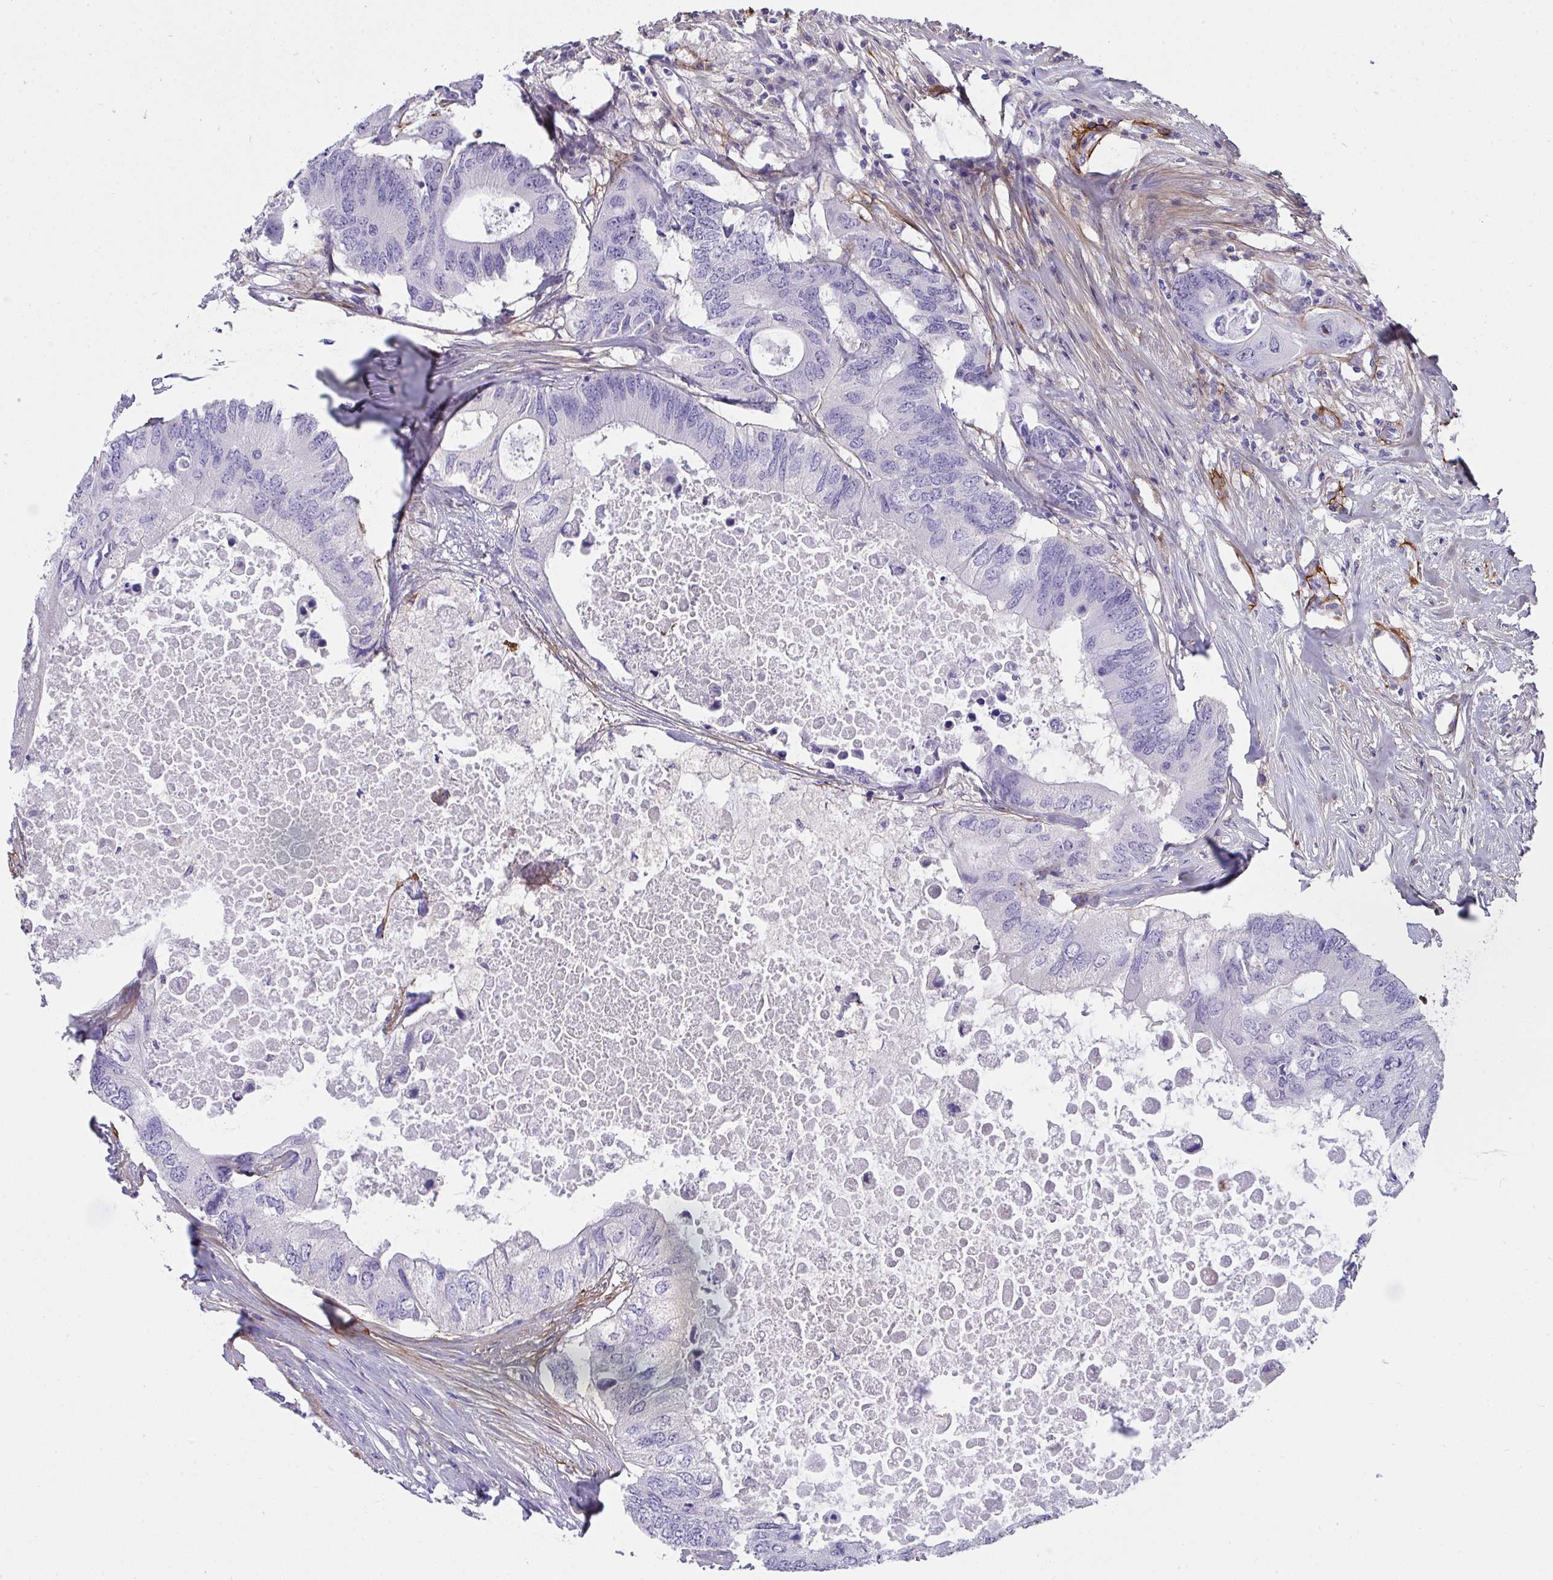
{"staining": {"intensity": "negative", "quantity": "none", "location": "none"}, "tissue": "colorectal cancer", "cell_type": "Tumor cells", "image_type": "cancer", "snomed": [{"axis": "morphology", "description": "Adenocarcinoma, NOS"}, {"axis": "topography", "description": "Colon"}], "caption": "DAB (3,3'-diaminobenzidine) immunohistochemical staining of human colorectal cancer (adenocarcinoma) displays no significant positivity in tumor cells.", "gene": "LHFPL6", "patient": {"sex": "male", "age": 71}}